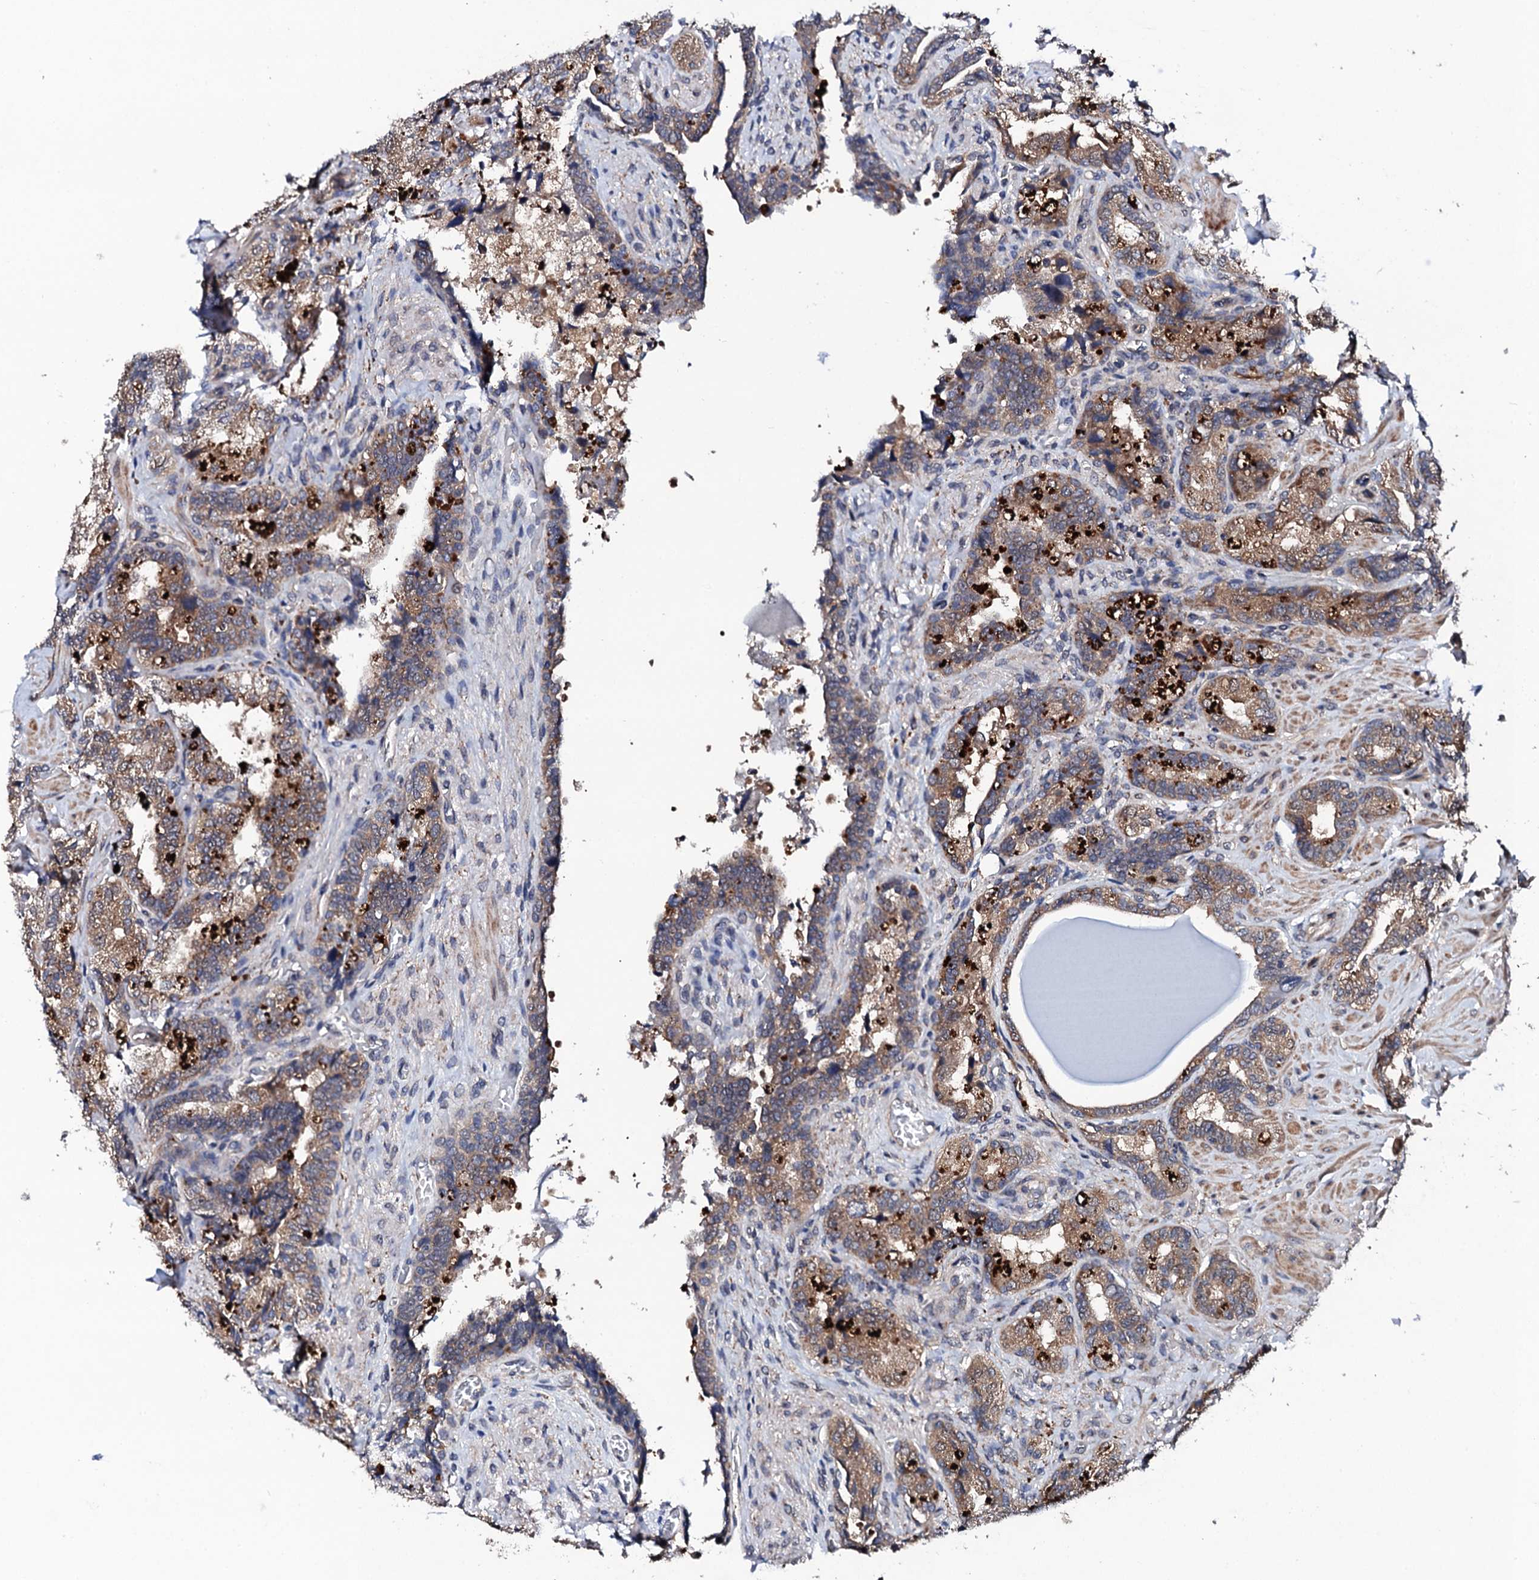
{"staining": {"intensity": "moderate", "quantity": ">75%", "location": "cytoplasmic/membranous"}, "tissue": "seminal vesicle", "cell_type": "Glandular cells", "image_type": "normal", "snomed": [{"axis": "morphology", "description": "Normal tissue, NOS"}, {"axis": "topography", "description": "Prostate and seminal vesicle, NOS"}, {"axis": "topography", "description": "Prostate"}, {"axis": "topography", "description": "Seminal veicle"}], "caption": "Protein staining of normal seminal vesicle reveals moderate cytoplasmic/membranous positivity in about >75% of glandular cells.", "gene": "IP6K1", "patient": {"sex": "male", "age": 67}}